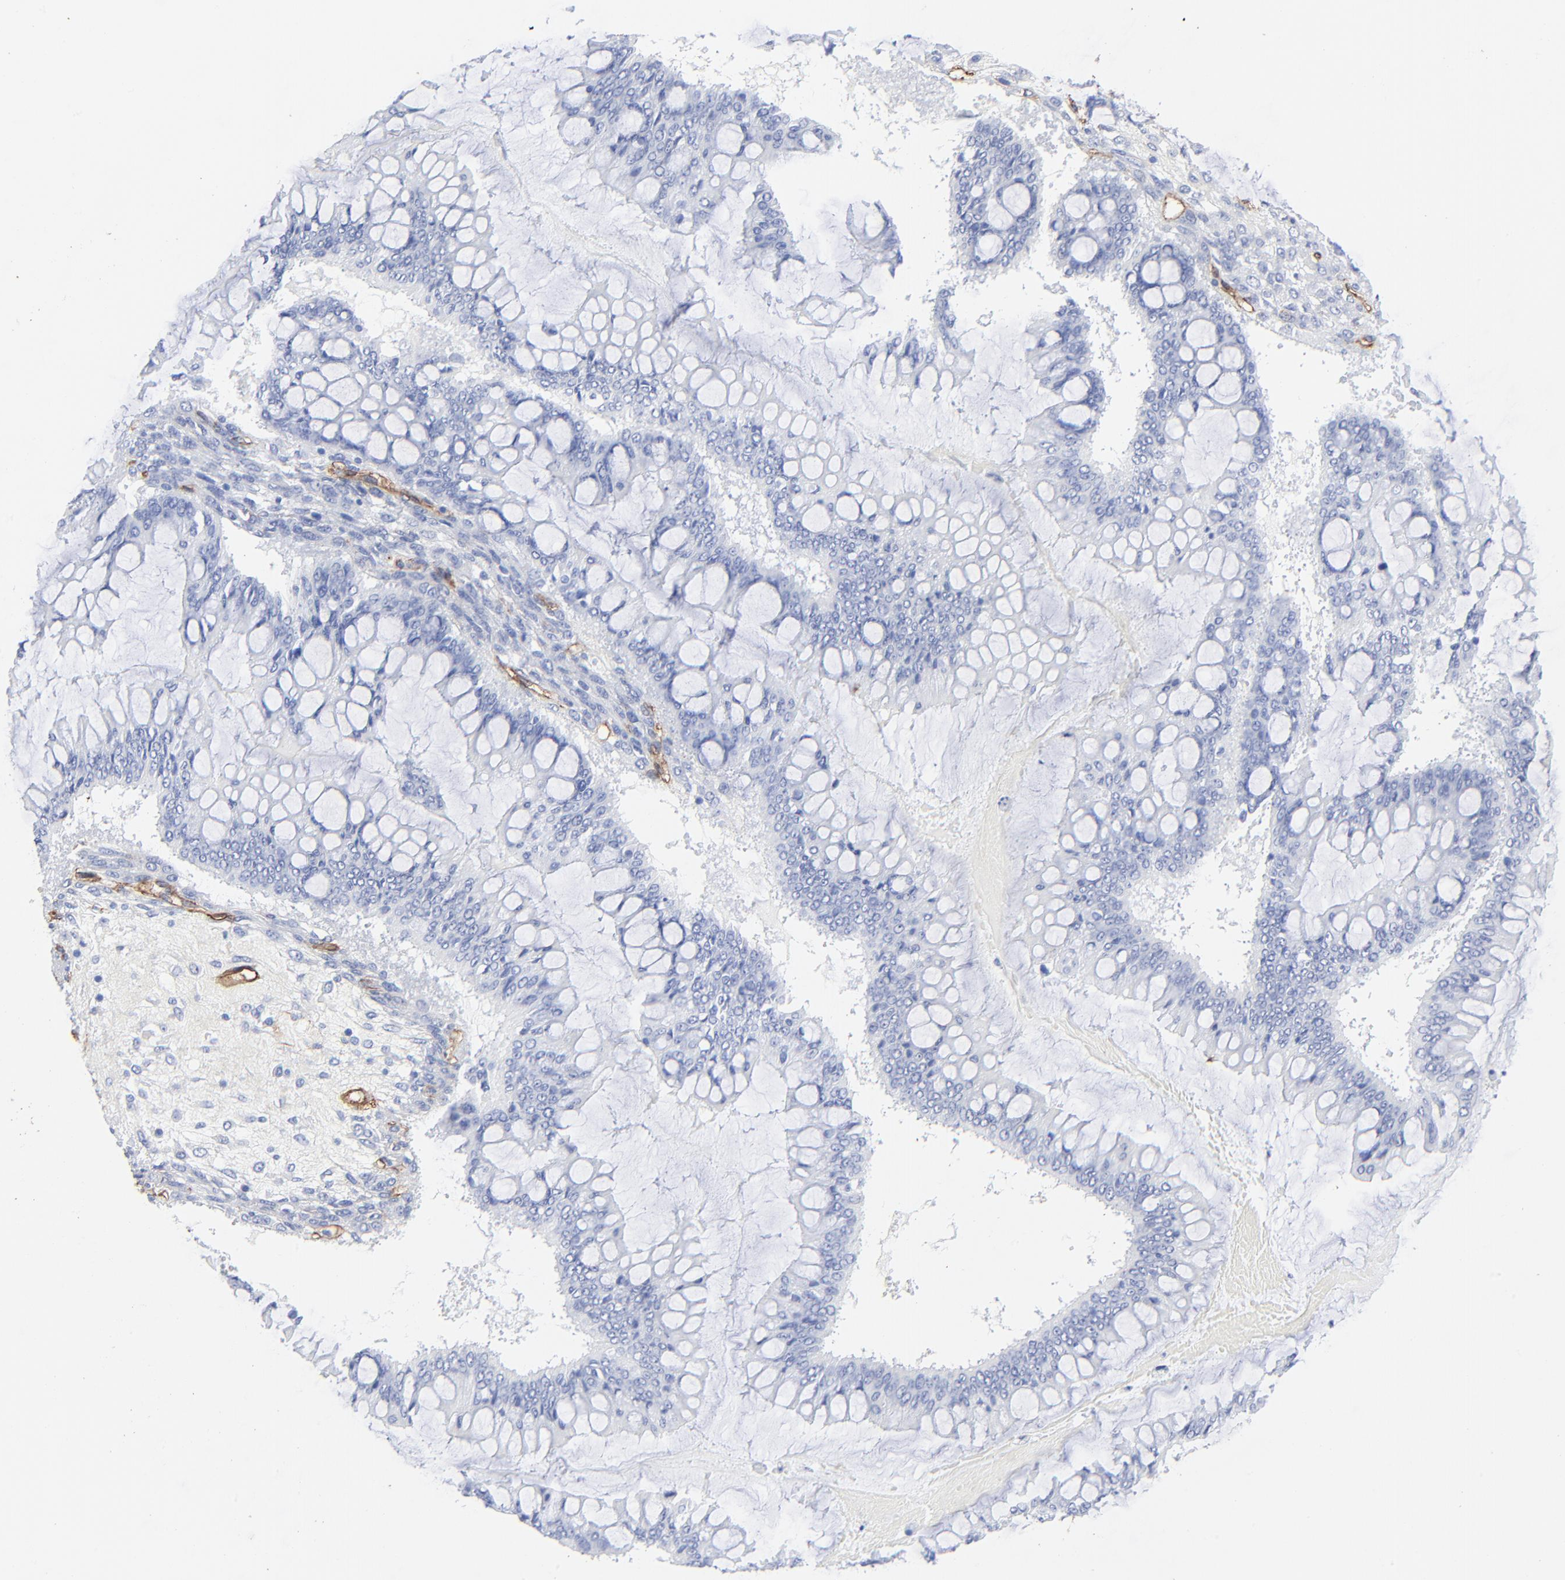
{"staining": {"intensity": "negative", "quantity": "none", "location": "none"}, "tissue": "ovarian cancer", "cell_type": "Tumor cells", "image_type": "cancer", "snomed": [{"axis": "morphology", "description": "Cystadenocarcinoma, mucinous, NOS"}, {"axis": "topography", "description": "Ovary"}], "caption": "Immunohistochemistry of human ovarian cancer (mucinous cystadenocarcinoma) shows no positivity in tumor cells.", "gene": "CAV1", "patient": {"sex": "female", "age": 73}}